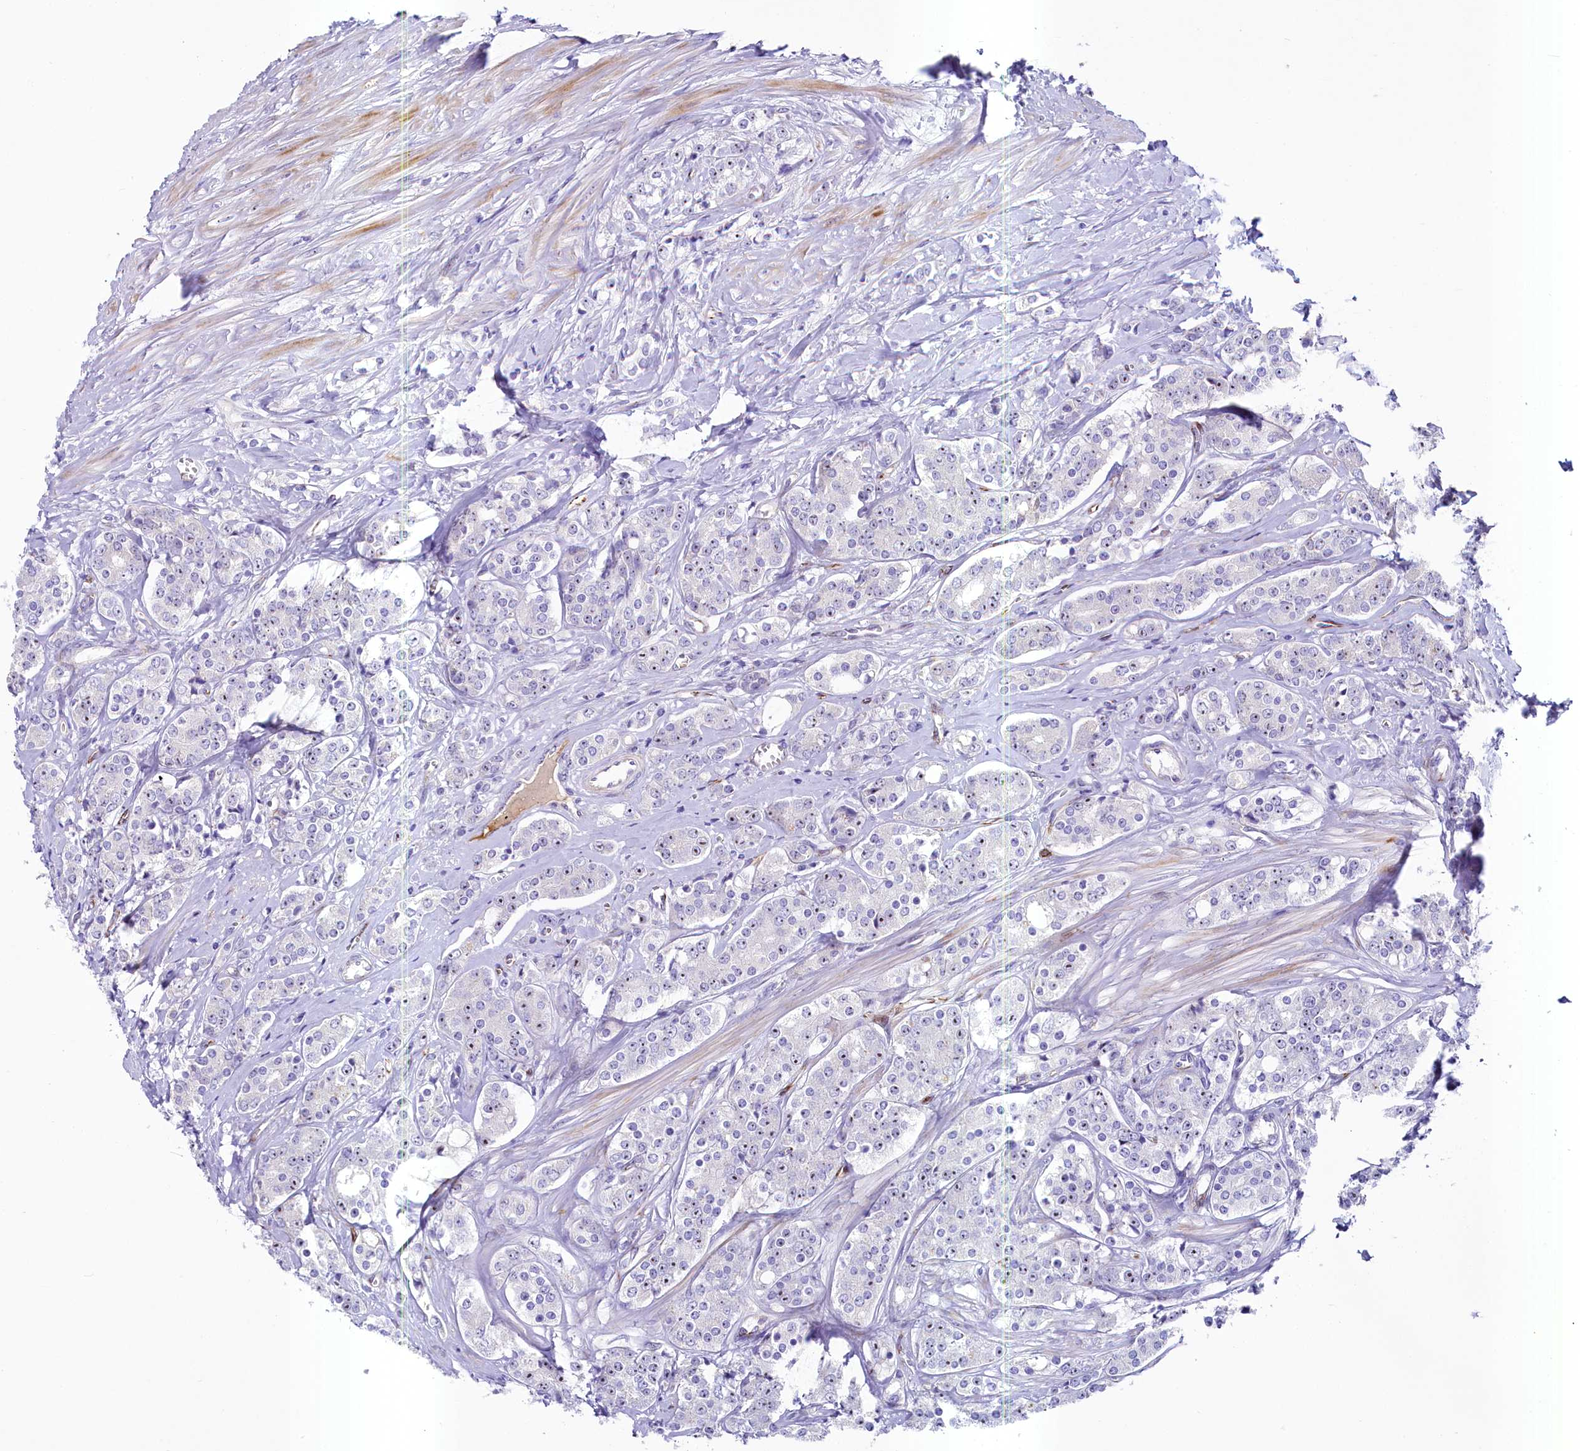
{"staining": {"intensity": "weak", "quantity": "<25%", "location": "nuclear"}, "tissue": "prostate cancer", "cell_type": "Tumor cells", "image_type": "cancer", "snomed": [{"axis": "morphology", "description": "Adenocarcinoma, High grade"}, {"axis": "topography", "description": "Prostate"}], "caption": "Tumor cells show no significant staining in prostate cancer (high-grade adenocarcinoma).", "gene": "SH3TC2", "patient": {"sex": "male", "age": 62}}